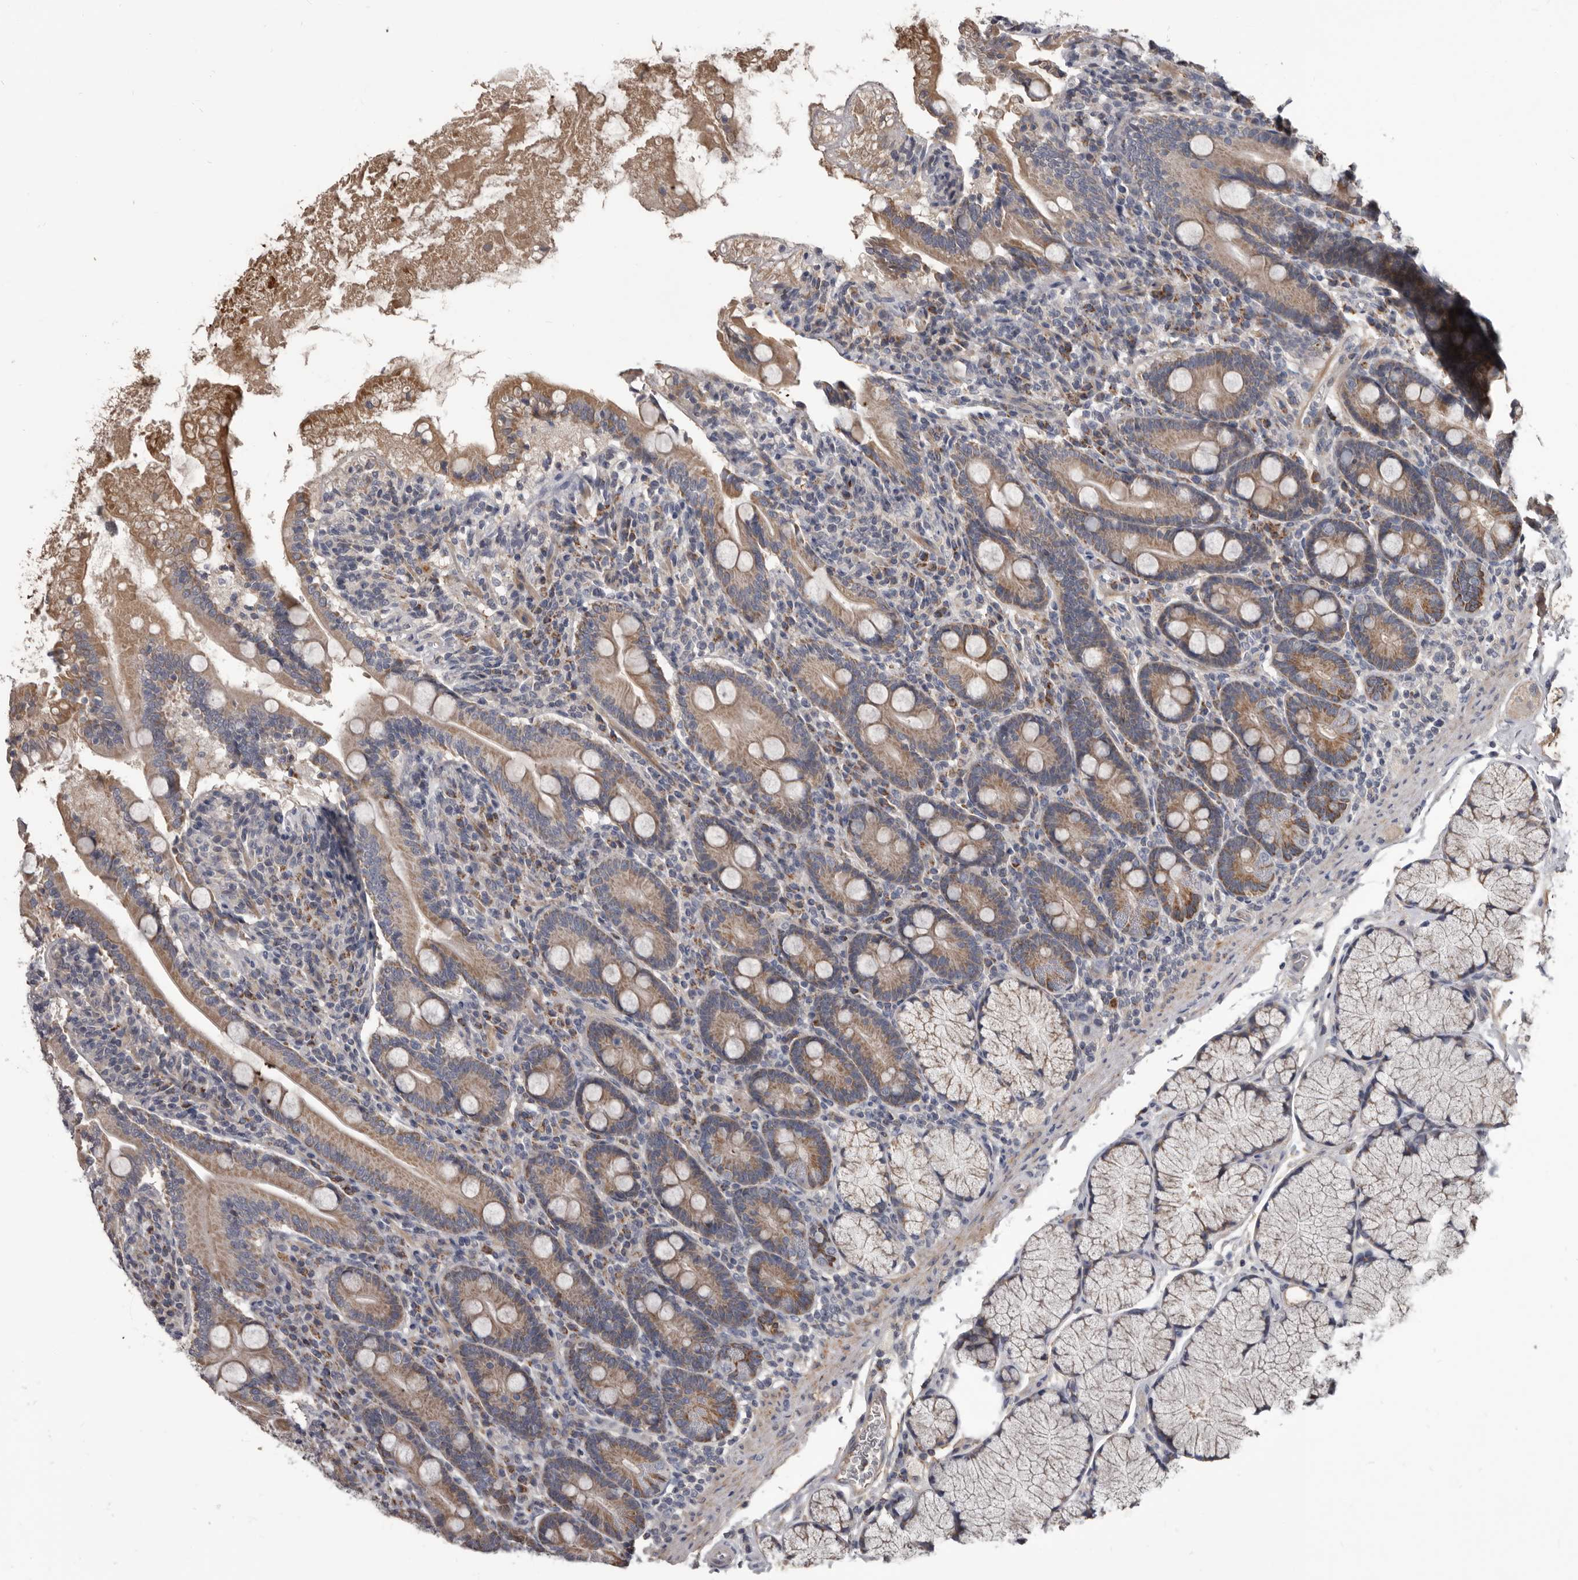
{"staining": {"intensity": "moderate", "quantity": ">75%", "location": "cytoplasmic/membranous"}, "tissue": "duodenum", "cell_type": "Glandular cells", "image_type": "normal", "snomed": [{"axis": "morphology", "description": "Normal tissue, NOS"}, {"axis": "topography", "description": "Duodenum"}], "caption": "Protein expression analysis of benign duodenum shows moderate cytoplasmic/membranous expression in about >75% of glandular cells. Nuclei are stained in blue.", "gene": "ALDH5A1", "patient": {"sex": "male", "age": 35}}